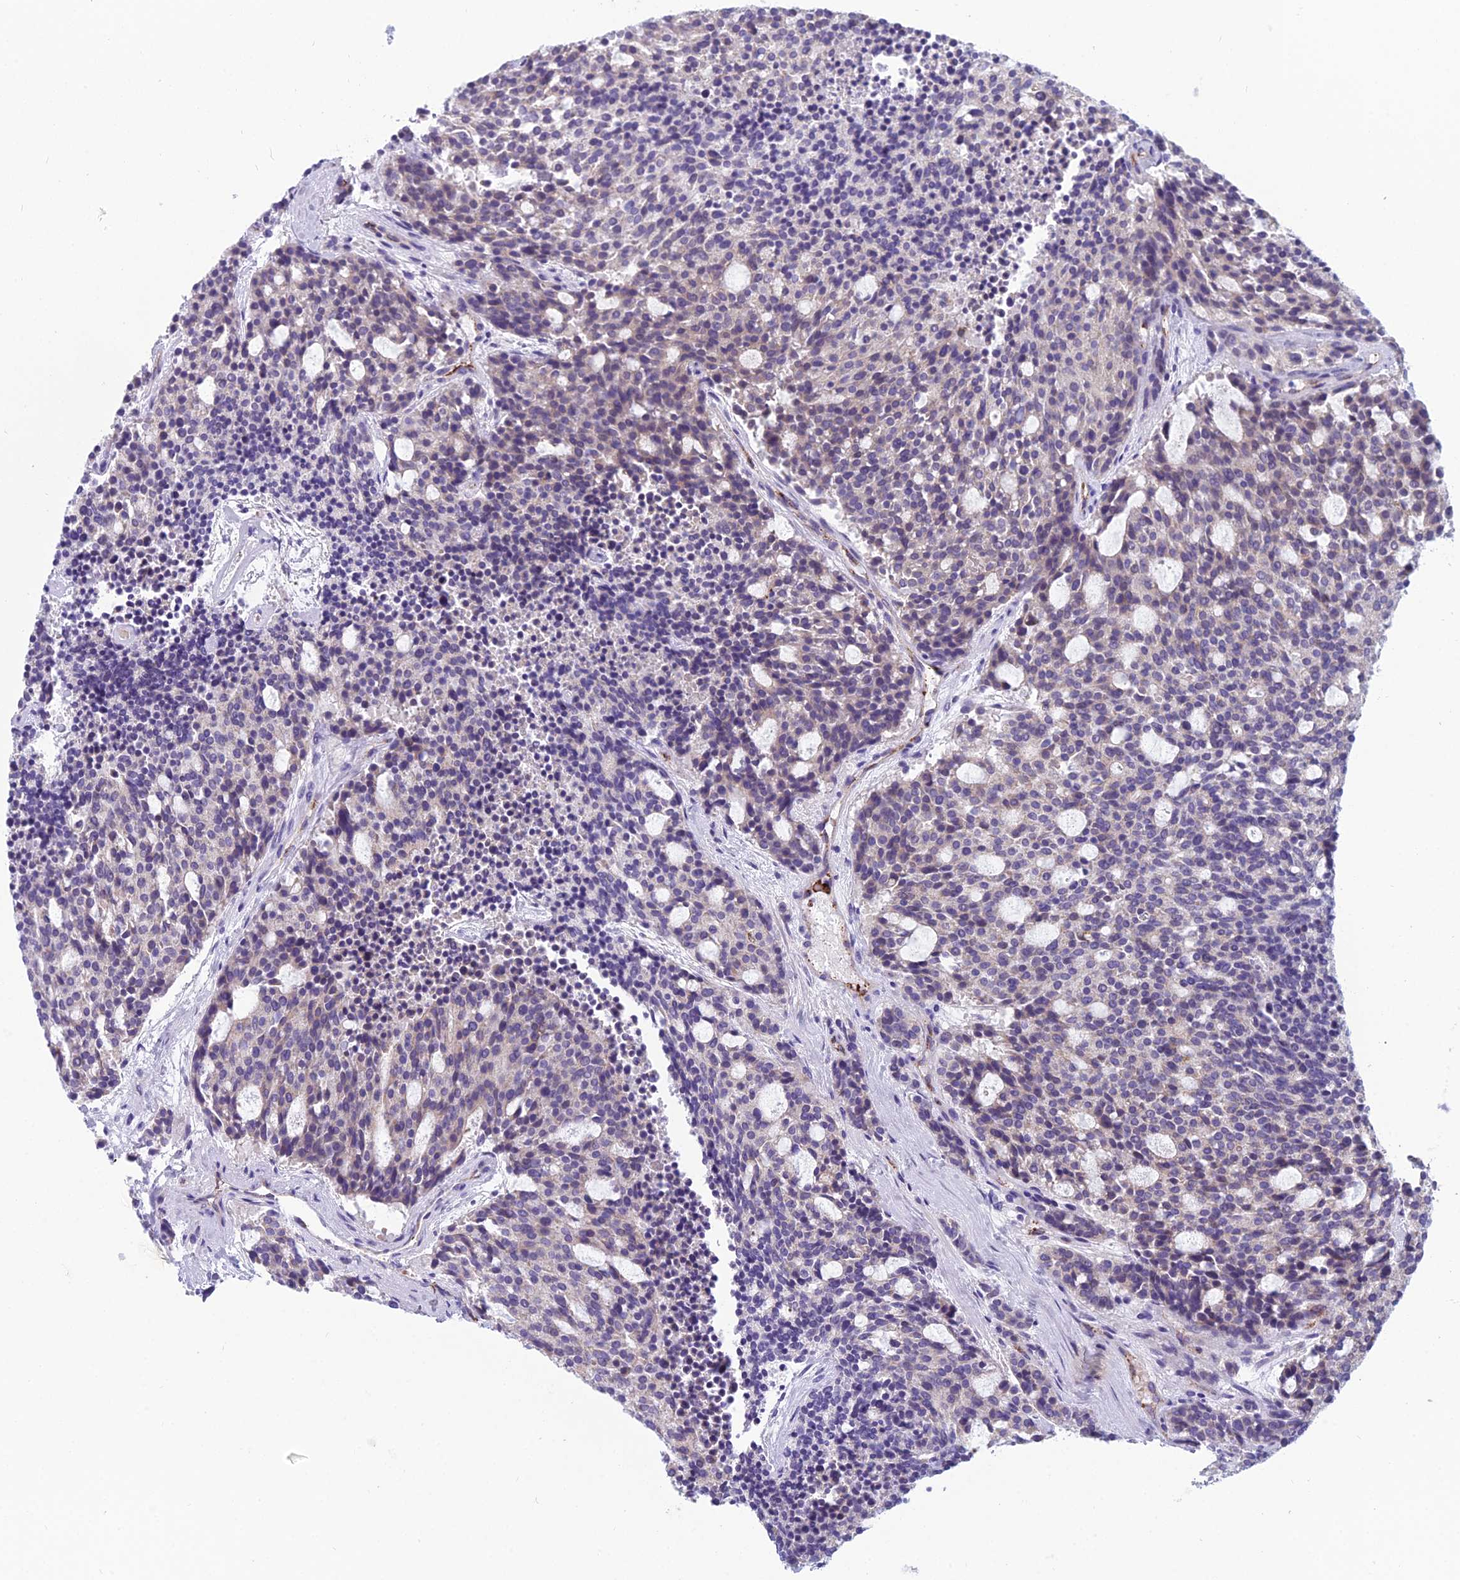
{"staining": {"intensity": "negative", "quantity": "none", "location": "none"}, "tissue": "carcinoid", "cell_type": "Tumor cells", "image_type": "cancer", "snomed": [{"axis": "morphology", "description": "Carcinoid, malignant, NOS"}, {"axis": "topography", "description": "Pancreas"}], "caption": "High power microscopy photomicrograph of an IHC histopathology image of carcinoid, revealing no significant expression in tumor cells. Nuclei are stained in blue.", "gene": "RBM41", "patient": {"sex": "female", "age": 54}}